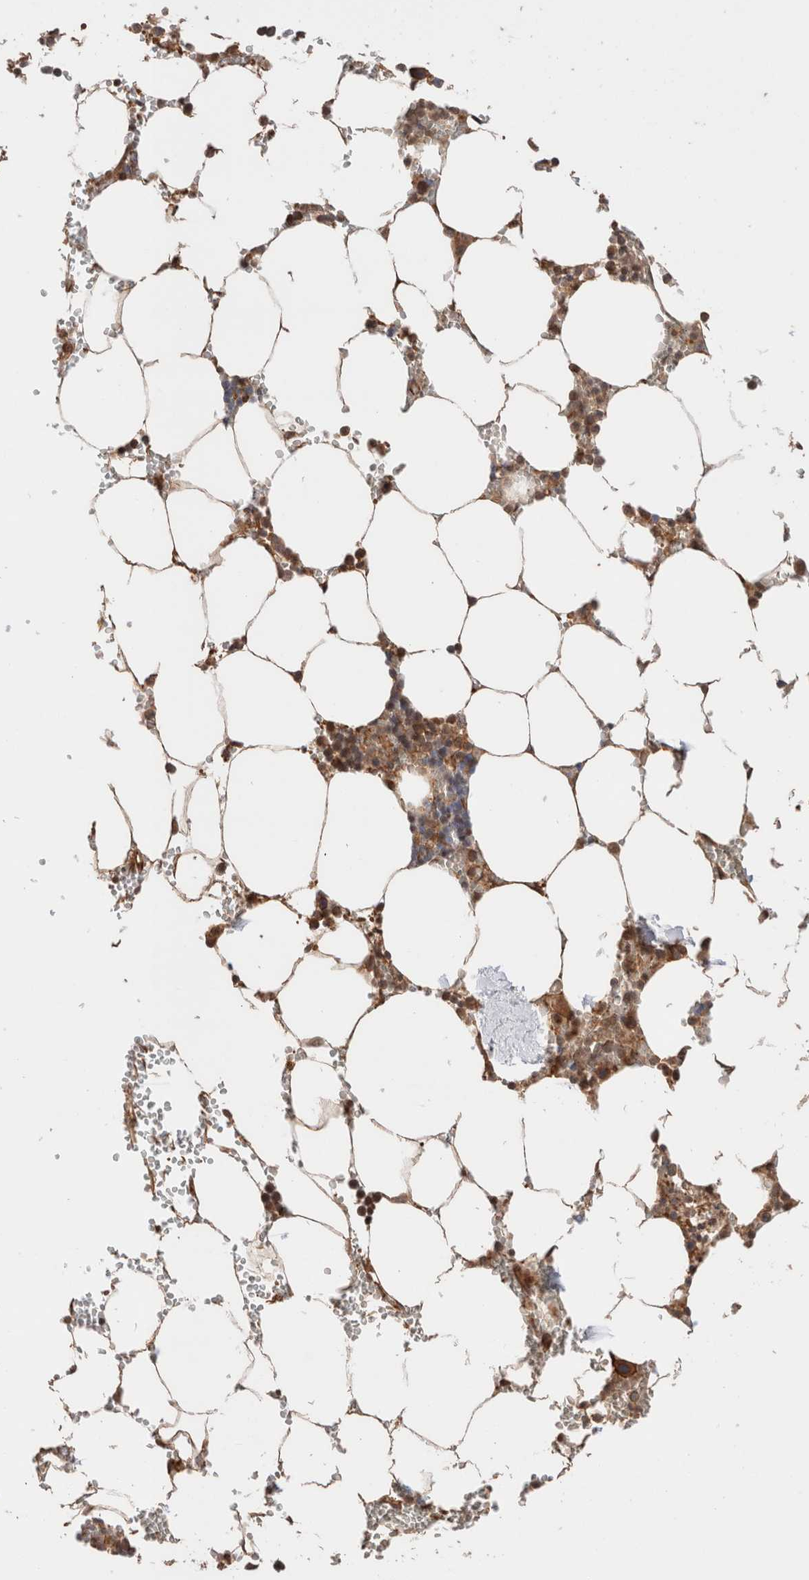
{"staining": {"intensity": "moderate", "quantity": ">75%", "location": "cytoplasmic/membranous"}, "tissue": "bone marrow", "cell_type": "Hematopoietic cells", "image_type": "normal", "snomed": [{"axis": "morphology", "description": "Normal tissue, NOS"}, {"axis": "topography", "description": "Bone marrow"}], "caption": "Immunohistochemical staining of normal human bone marrow displays >75% levels of moderate cytoplasmic/membranous protein staining in approximately >75% of hematopoietic cells.", "gene": "SIKE1", "patient": {"sex": "male", "age": 70}}